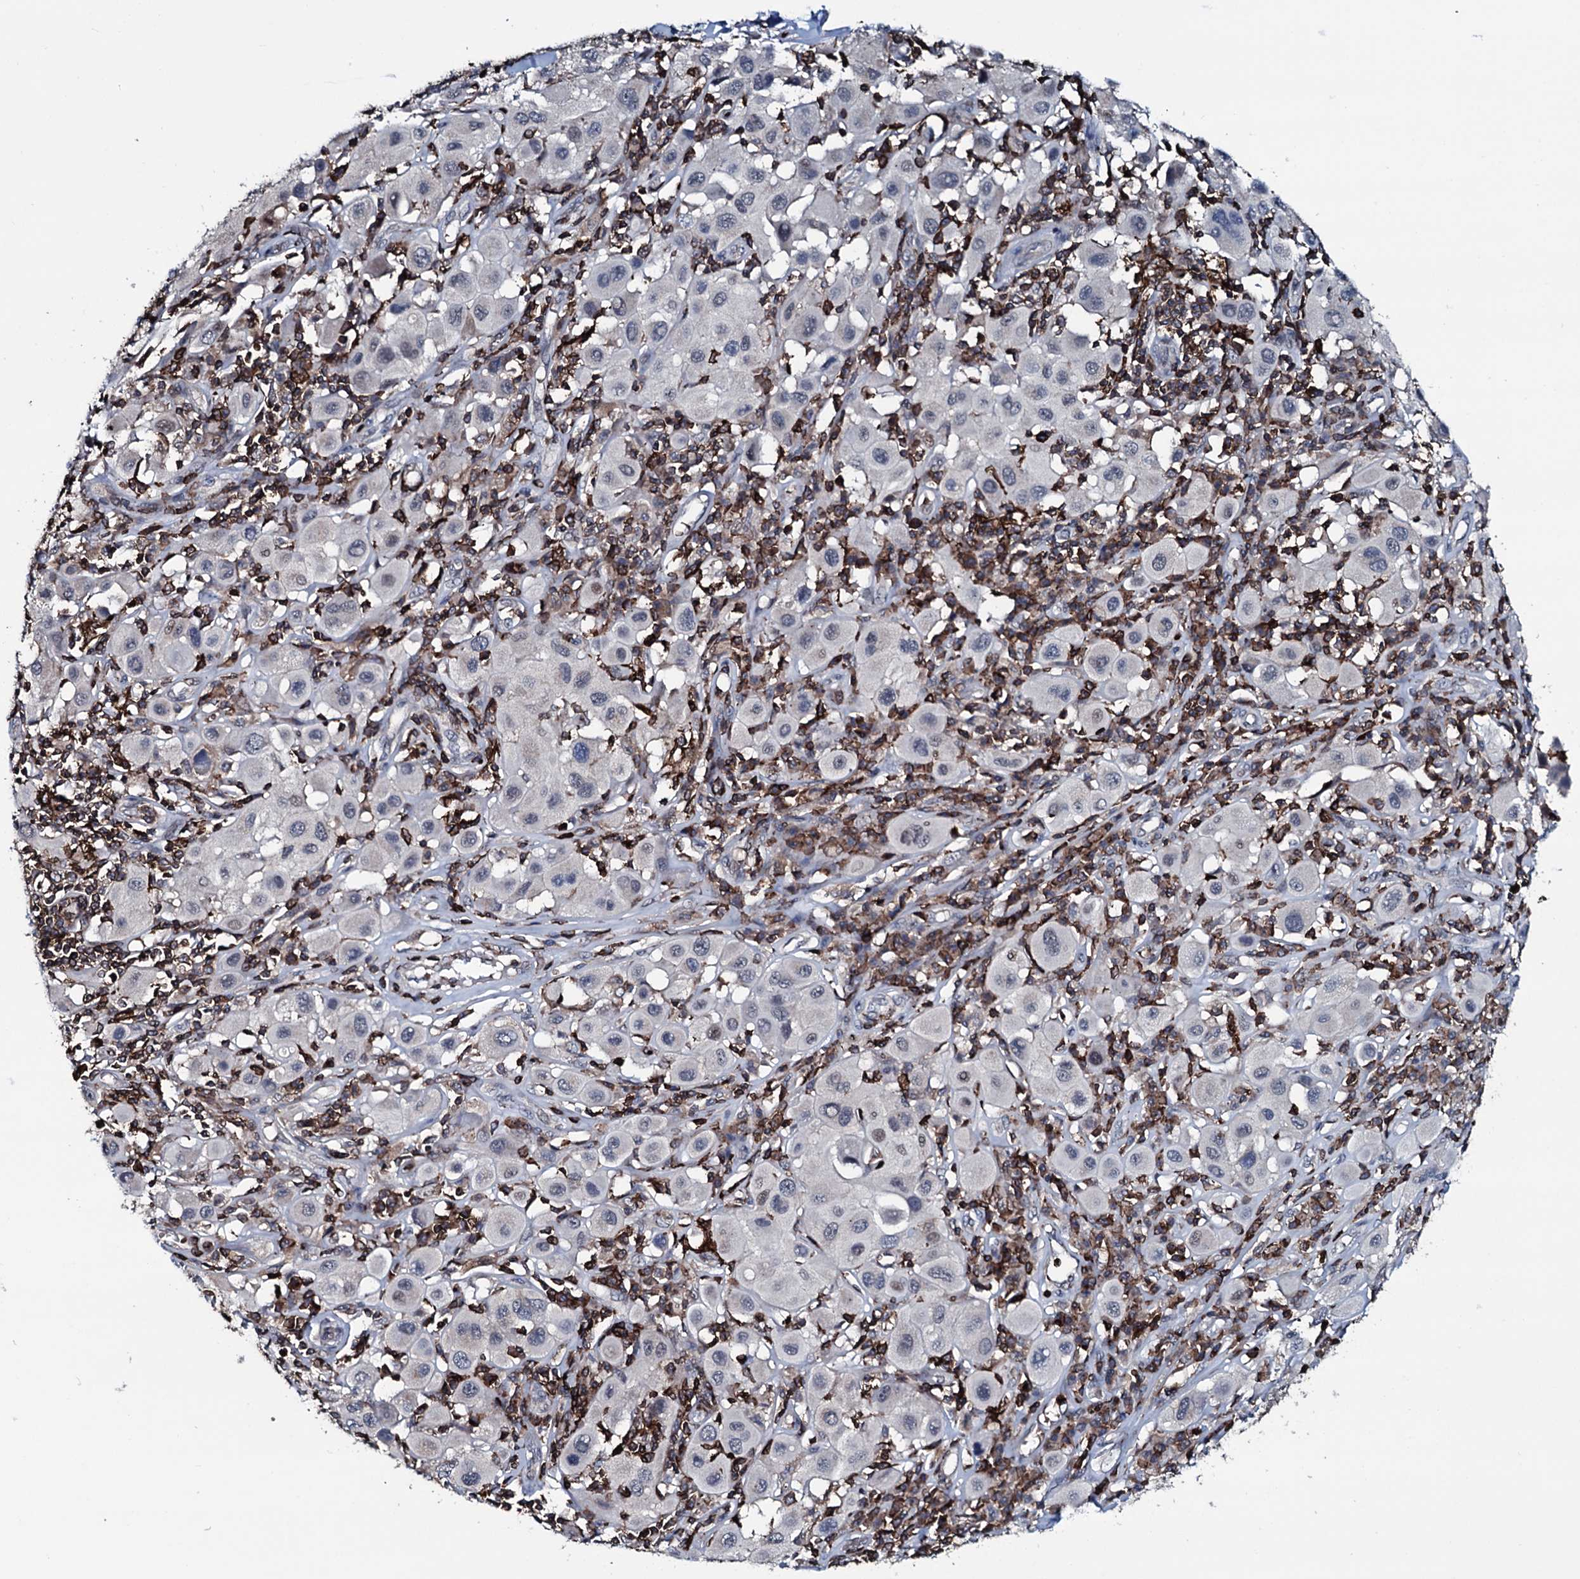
{"staining": {"intensity": "negative", "quantity": "none", "location": "none"}, "tissue": "melanoma", "cell_type": "Tumor cells", "image_type": "cancer", "snomed": [{"axis": "morphology", "description": "Malignant melanoma, Metastatic site"}, {"axis": "topography", "description": "Skin"}], "caption": "IHC of malignant melanoma (metastatic site) exhibits no expression in tumor cells. (DAB immunohistochemistry (IHC) visualized using brightfield microscopy, high magnification).", "gene": "OGFOD2", "patient": {"sex": "male", "age": 41}}